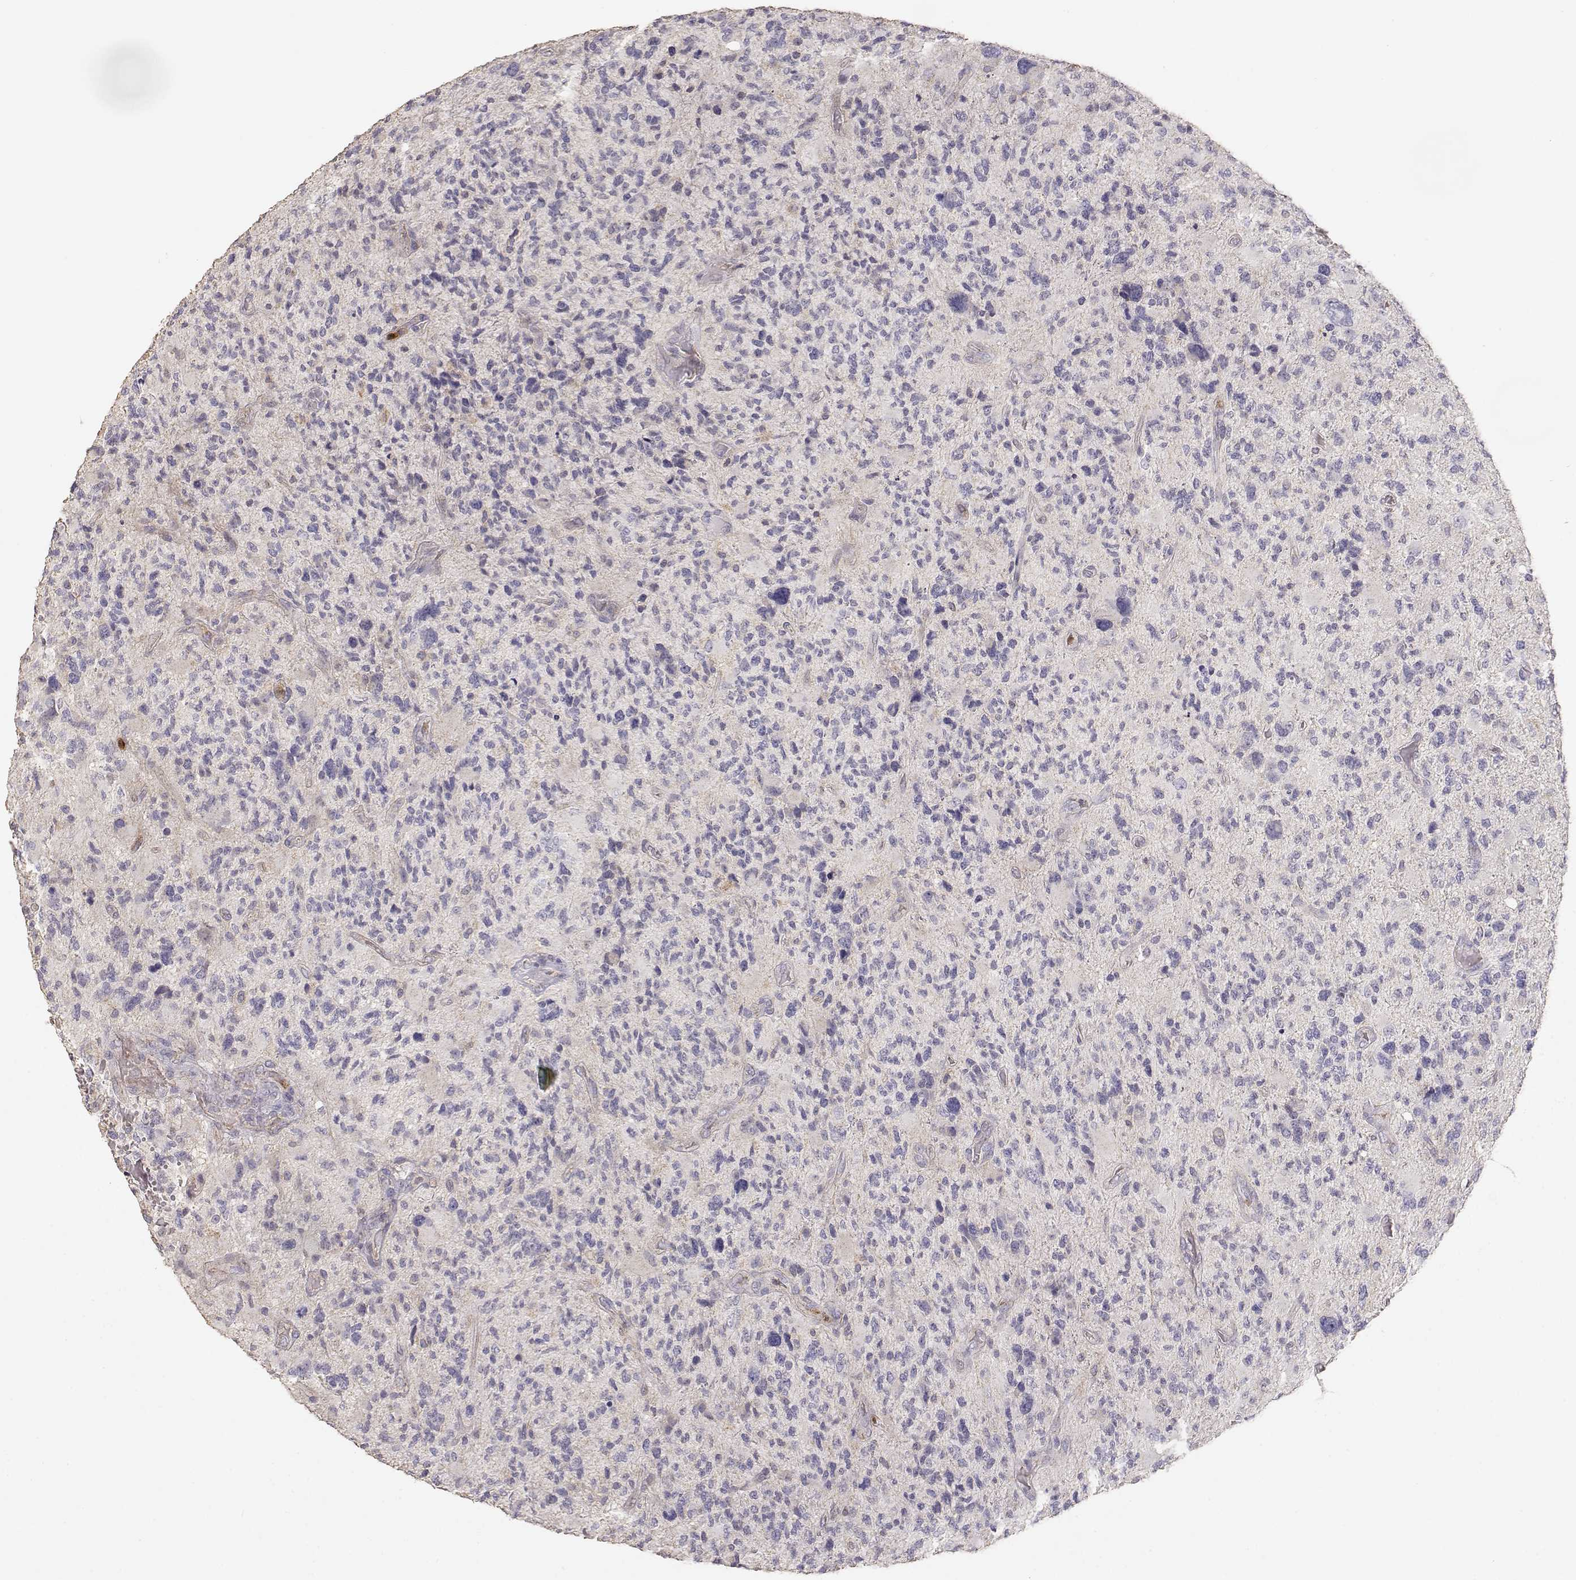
{"staining": {"intensity": "negative", "quantity": "none", "location": "none"}, "tissue": "glioma", "cell_type": "Tumor cells", "image_type": "cancer", "snomed": [{"axis": "morphology", "description": "Glioma, malignant, High grade"}, {"axis": "topography", "description": "Brain"}], "caption": "A photomicrograph of human glioma is negative for staining in tumor cells. (DAB (3,3'-diaminobenzidine) immunohistochemistry visualized using brightfield microscopy, high magnification).", "gene": "TNFRSF10C", "patient": {"sex": "female", "age": 71}}